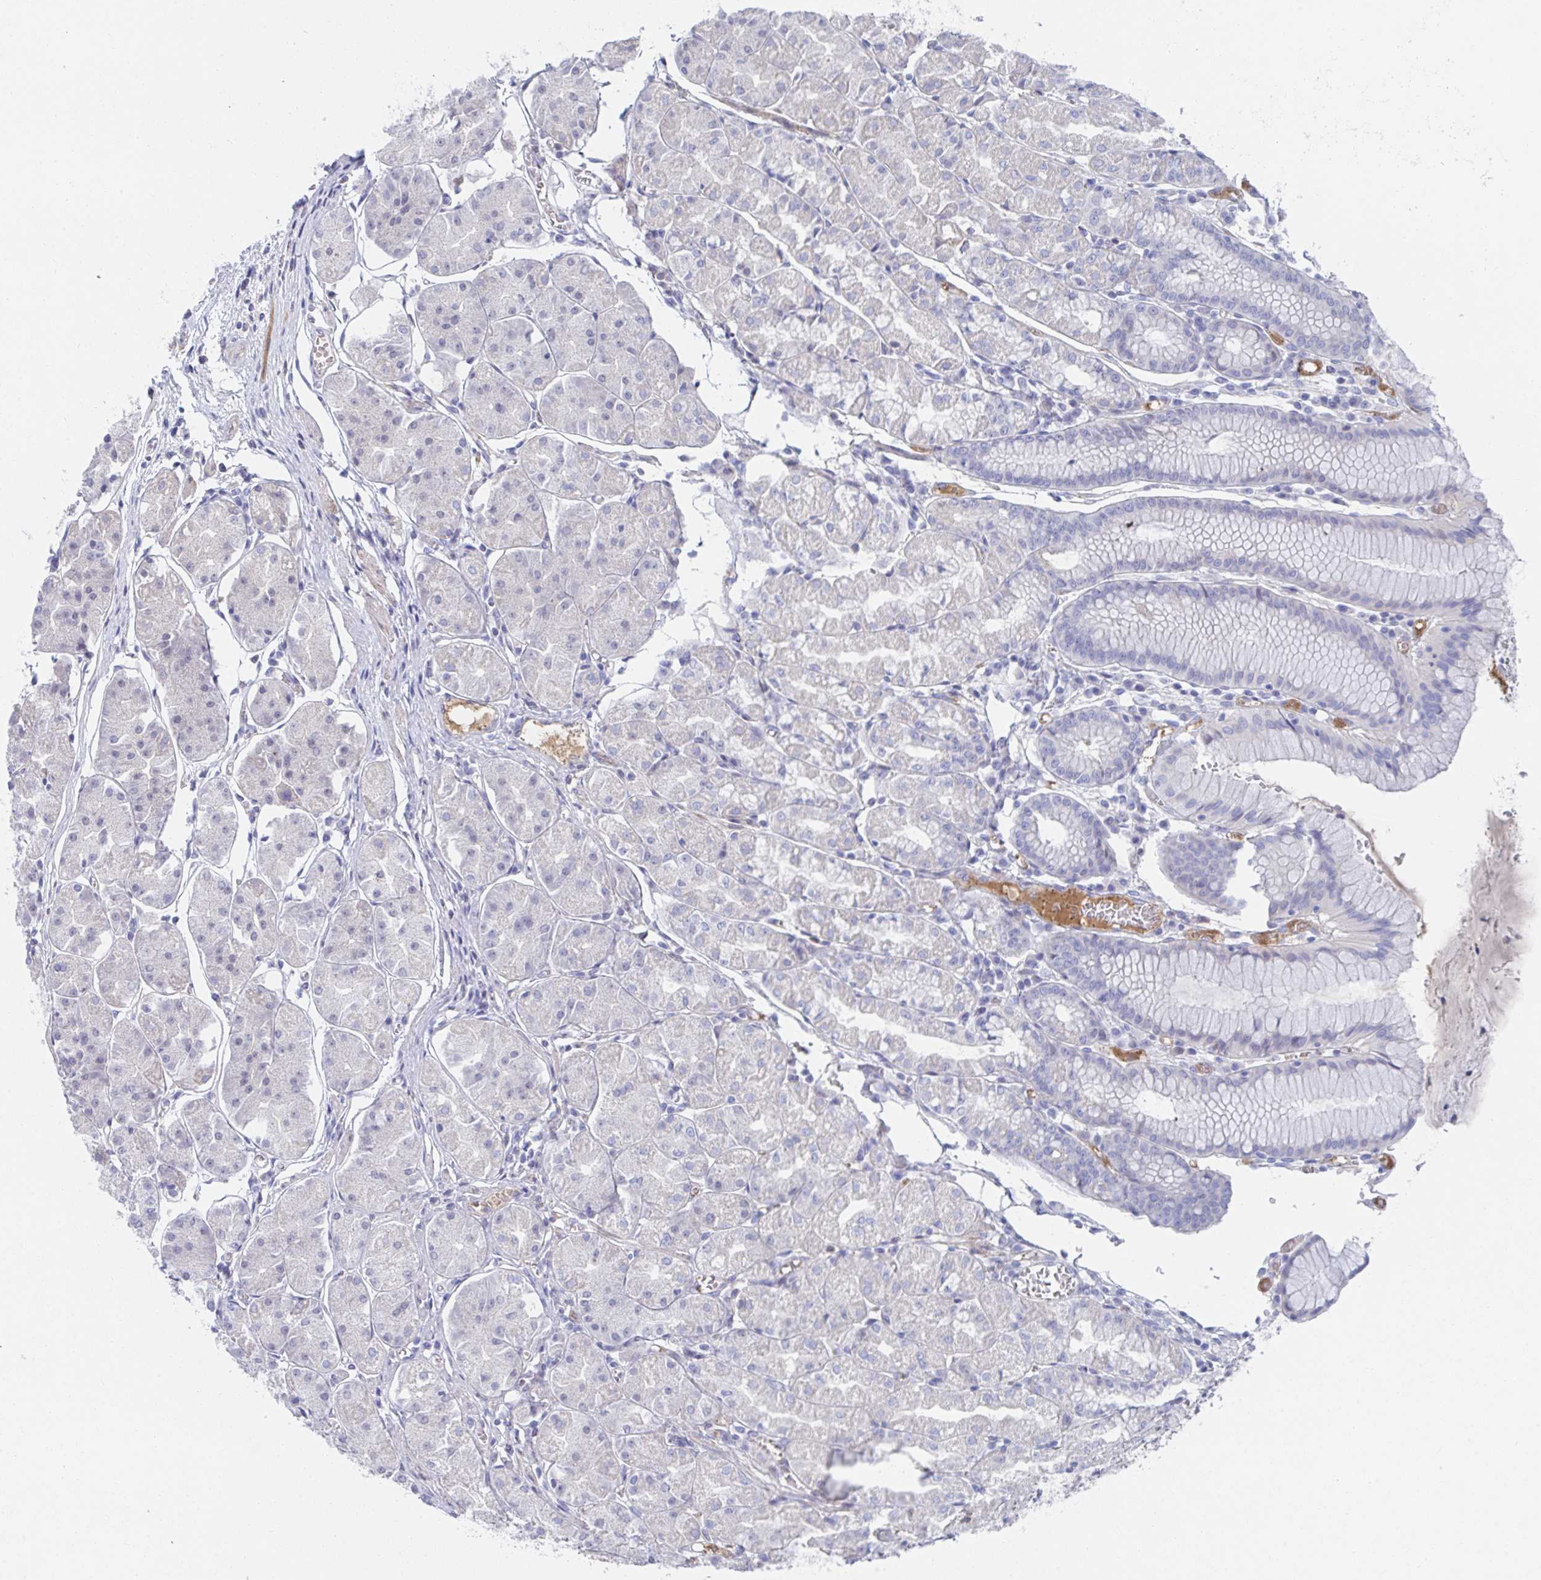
{"staining": {"intensity": "negative", "quantity": "none", "location": "none"}, "tissue": "stomach", "cell_type": "Glandular cells", "image_type": "normal", "snomed": [{"axis": "morphology", "description": "Normal tissue, NOS"}, {"axis": "topography", "description": "Stomach"}], "caption": "DAB immunohistochemical staining of unremarkable human stomach exhibits no significant expression in glandular cells. (Immunohistochemistry, brightfield microscopy, high magnification).", "gene": "TNFAIP6", "patient": {"sex": "male", "age": 55}}